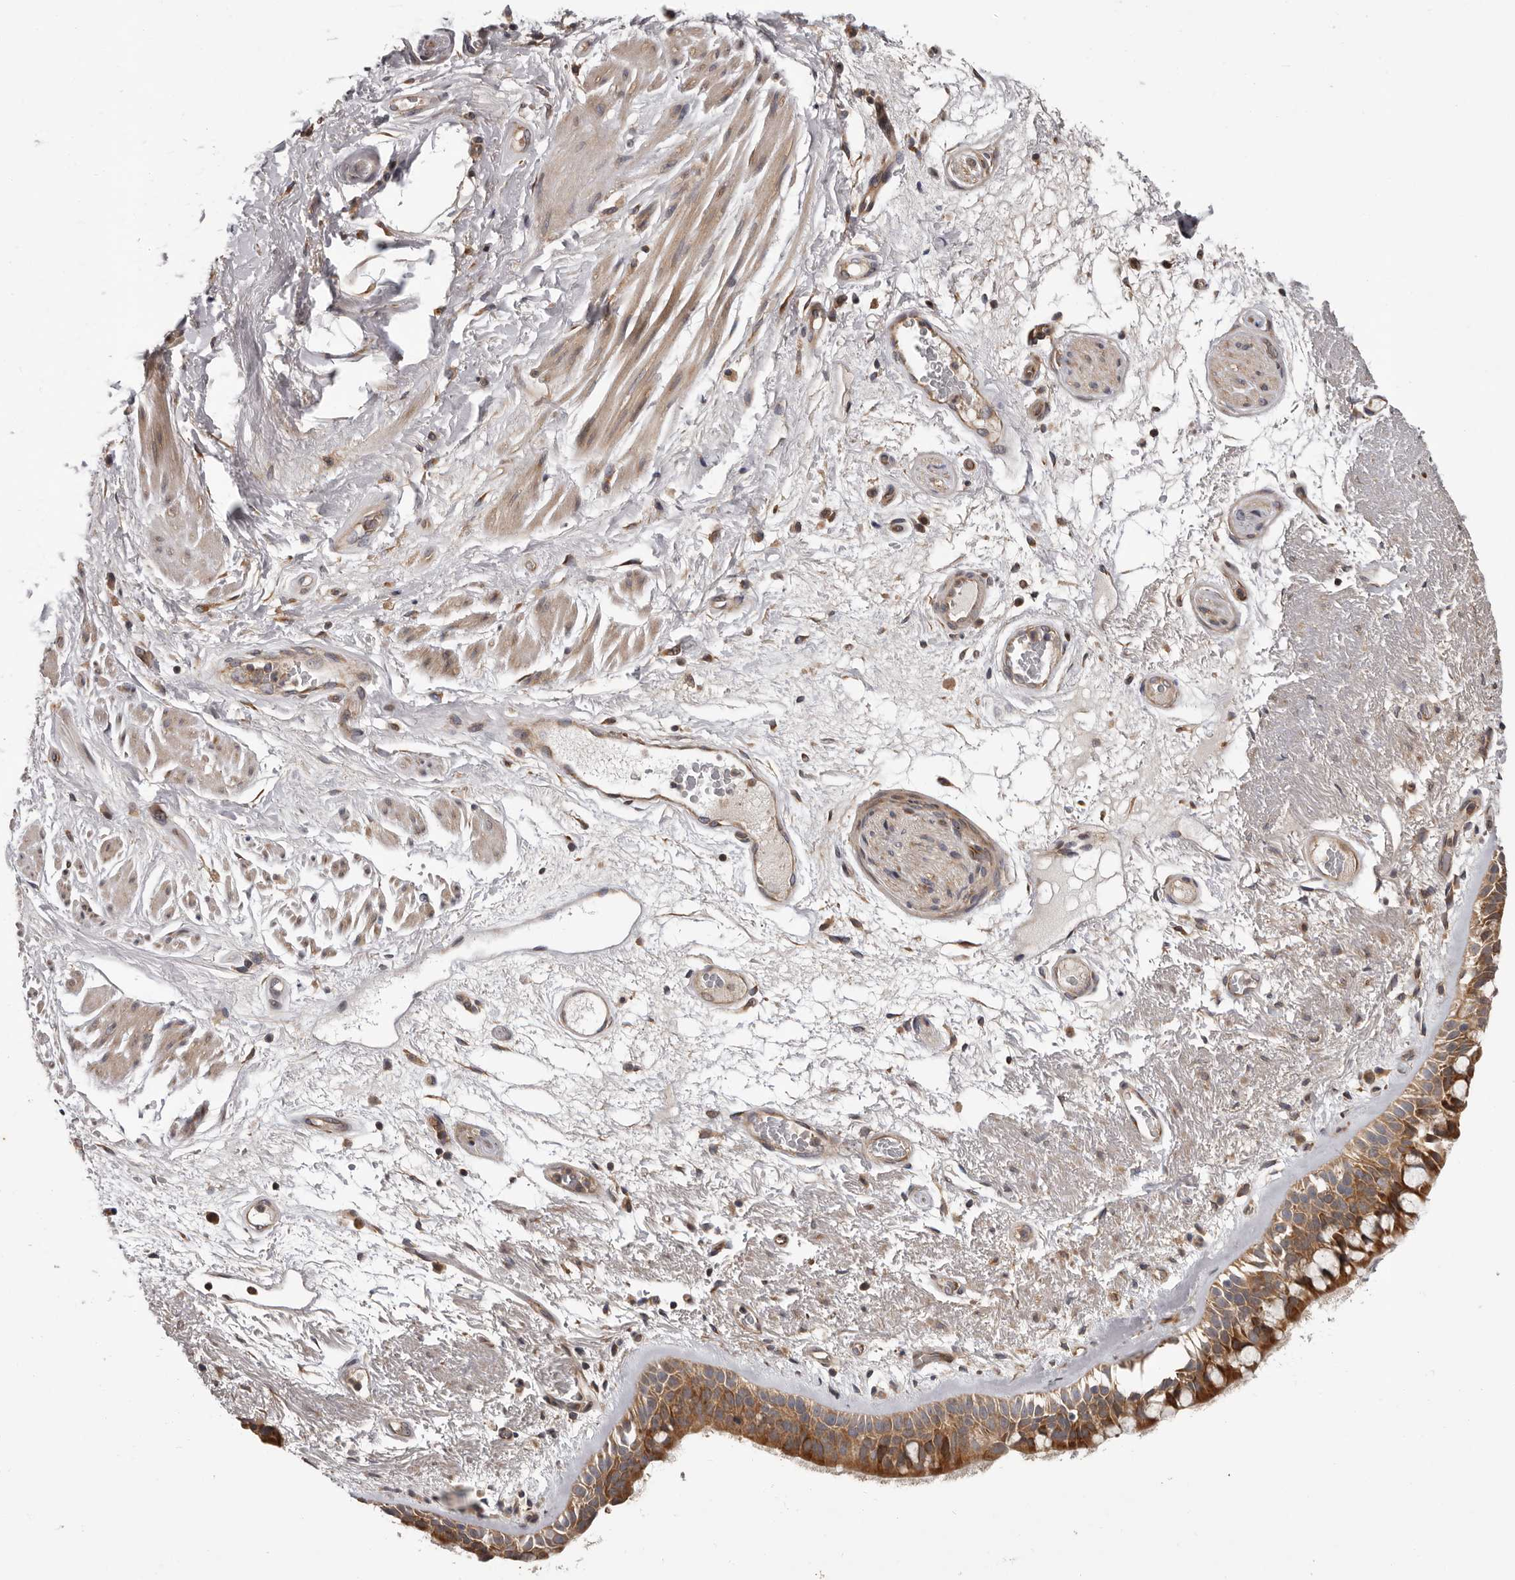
{"staining": {"intensity": "moderate", "quantity": ">75%", "location": "cytoplasmic/membranous"}, "tissue": "bronchus", "cell_type": "Respiratory epithelial cells", "image_type": "normal", "snomed": [{"axis": "morphology", "description": "Normal tissue, NOS"}, {"axis": "morphology", "description": "Squamous cell carcinoma, NOS"}, {"axis": "topography", "description": "Lymph node"}, {"axis": "topography", "description": "Bronchus"}, {"axis": "topography", "description": "Lung"}], "caption": "An image of human bronchus stained for a protein exhibits moderate cytoplasmic/membranous brown staining in respiratory epithelial cells.", "gene": "VPS37A", "patient": {"sex": "male", "age": 66}}